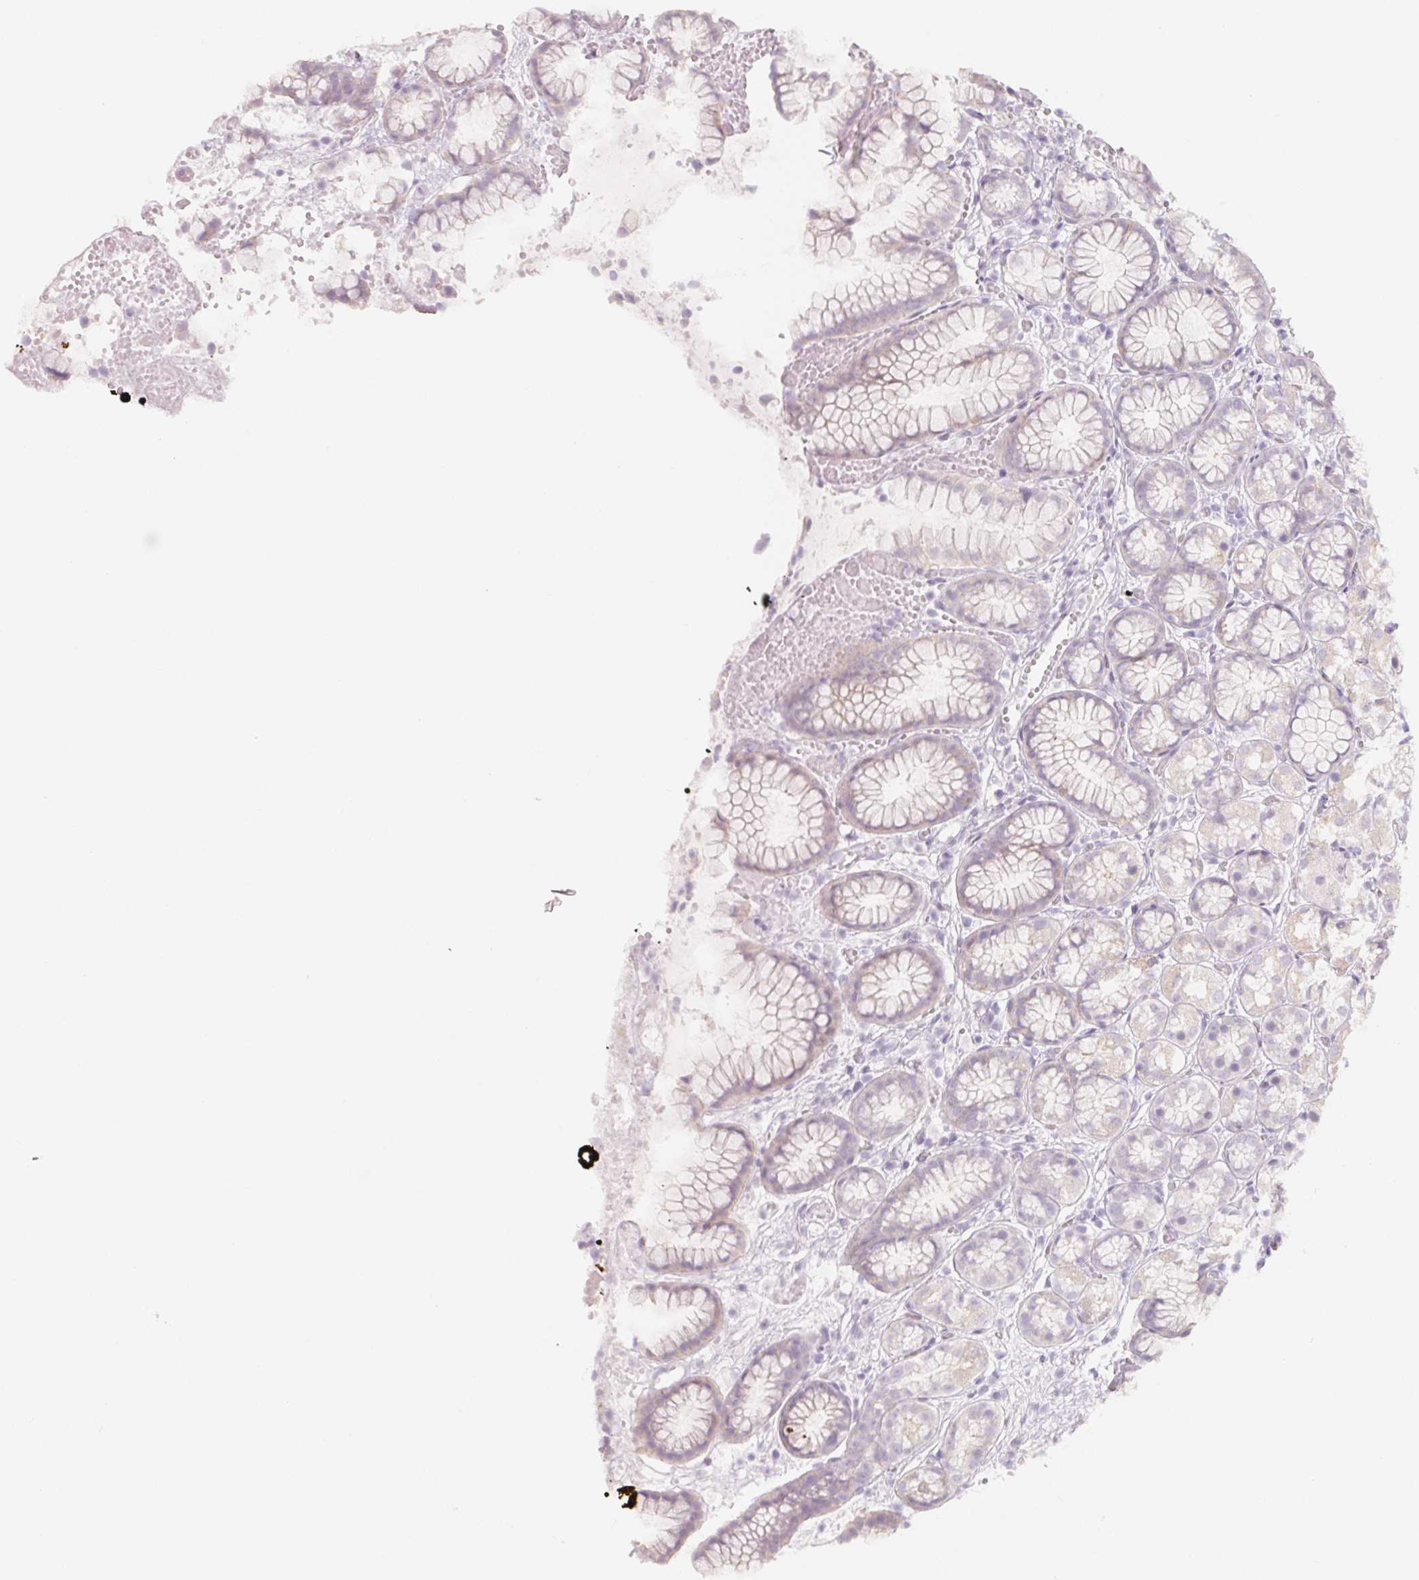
{"staining": {"intensity": "negative", "quantity": "none", "location": "none"}, "tissue": "stomach", "cell_type": "Glandular cells", "image_type": "normal", "snomed": [{"axis": "morphology", "description": "Normal tissue, NOS"}, {"axis": "topography", "description": "Smooth muscle"}, {"axis": "topography", "description": "Stomach"}], "caption": "An IHC histopathology image of normal stomach is shown. There is no staining in glandular cells of stomach.", "gene": "SH3GL2", "patient": {"sex": "male", "age": 70}}